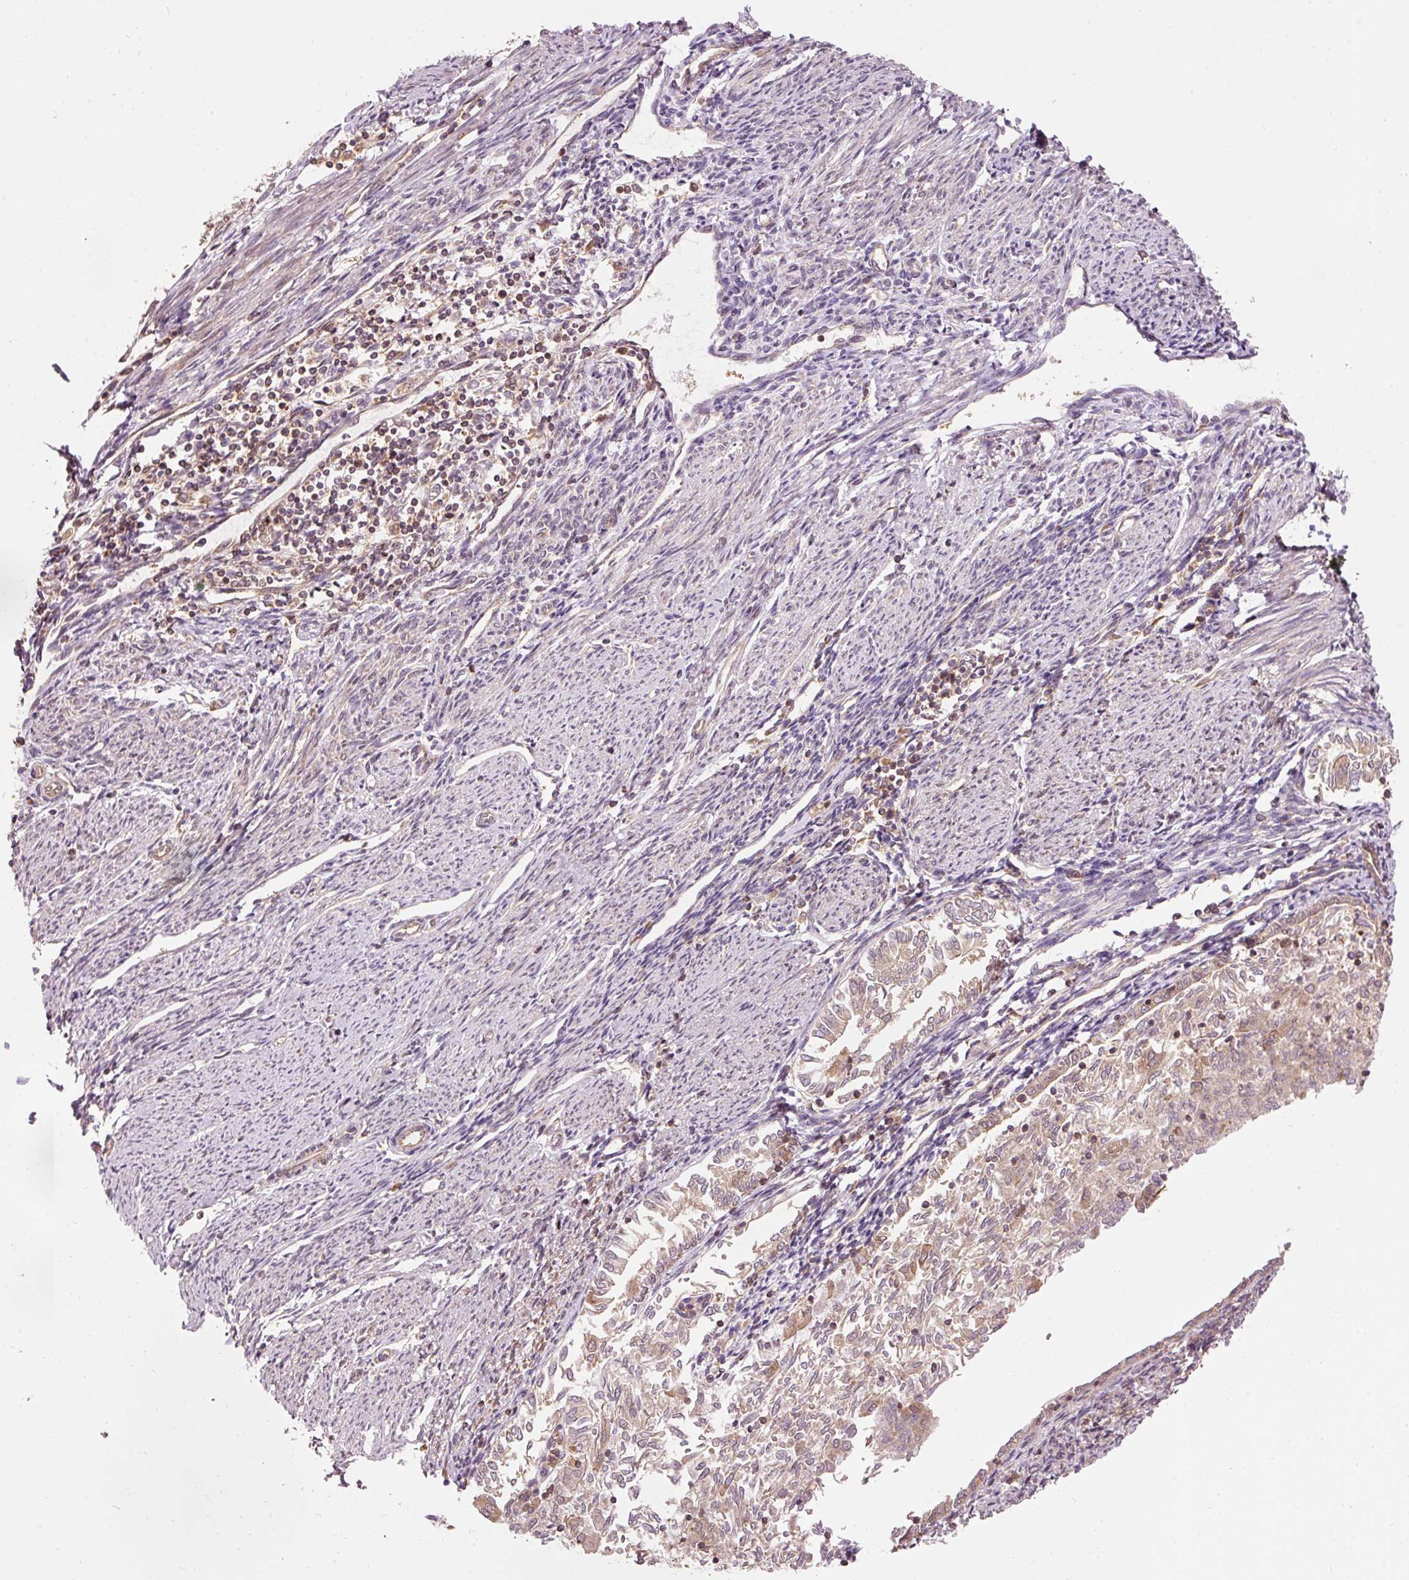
{"staining": {"intensity": "weak", "quantity": "<25%", "location": "cytoplasmic/membranous"}, "tissue": "endometrial cancer", "cell_type": "Tumor cells", "image_type": "cancer", "snomed": [{"axis": "morphology", "description": "Adenocarcinoma, NOS"}, {"axis": "topography", "description": "Endometrium"}], "caption": "Protein analysis of endometrial cancer demonstrates no significant positivity in tumor cells. (DAB (3,3'-diaminobenzidine) IHC visualized using brightfield microscopy, high magnification).", "gene": "PDAP1", "patient": {"sex": "female", "age": 79}}